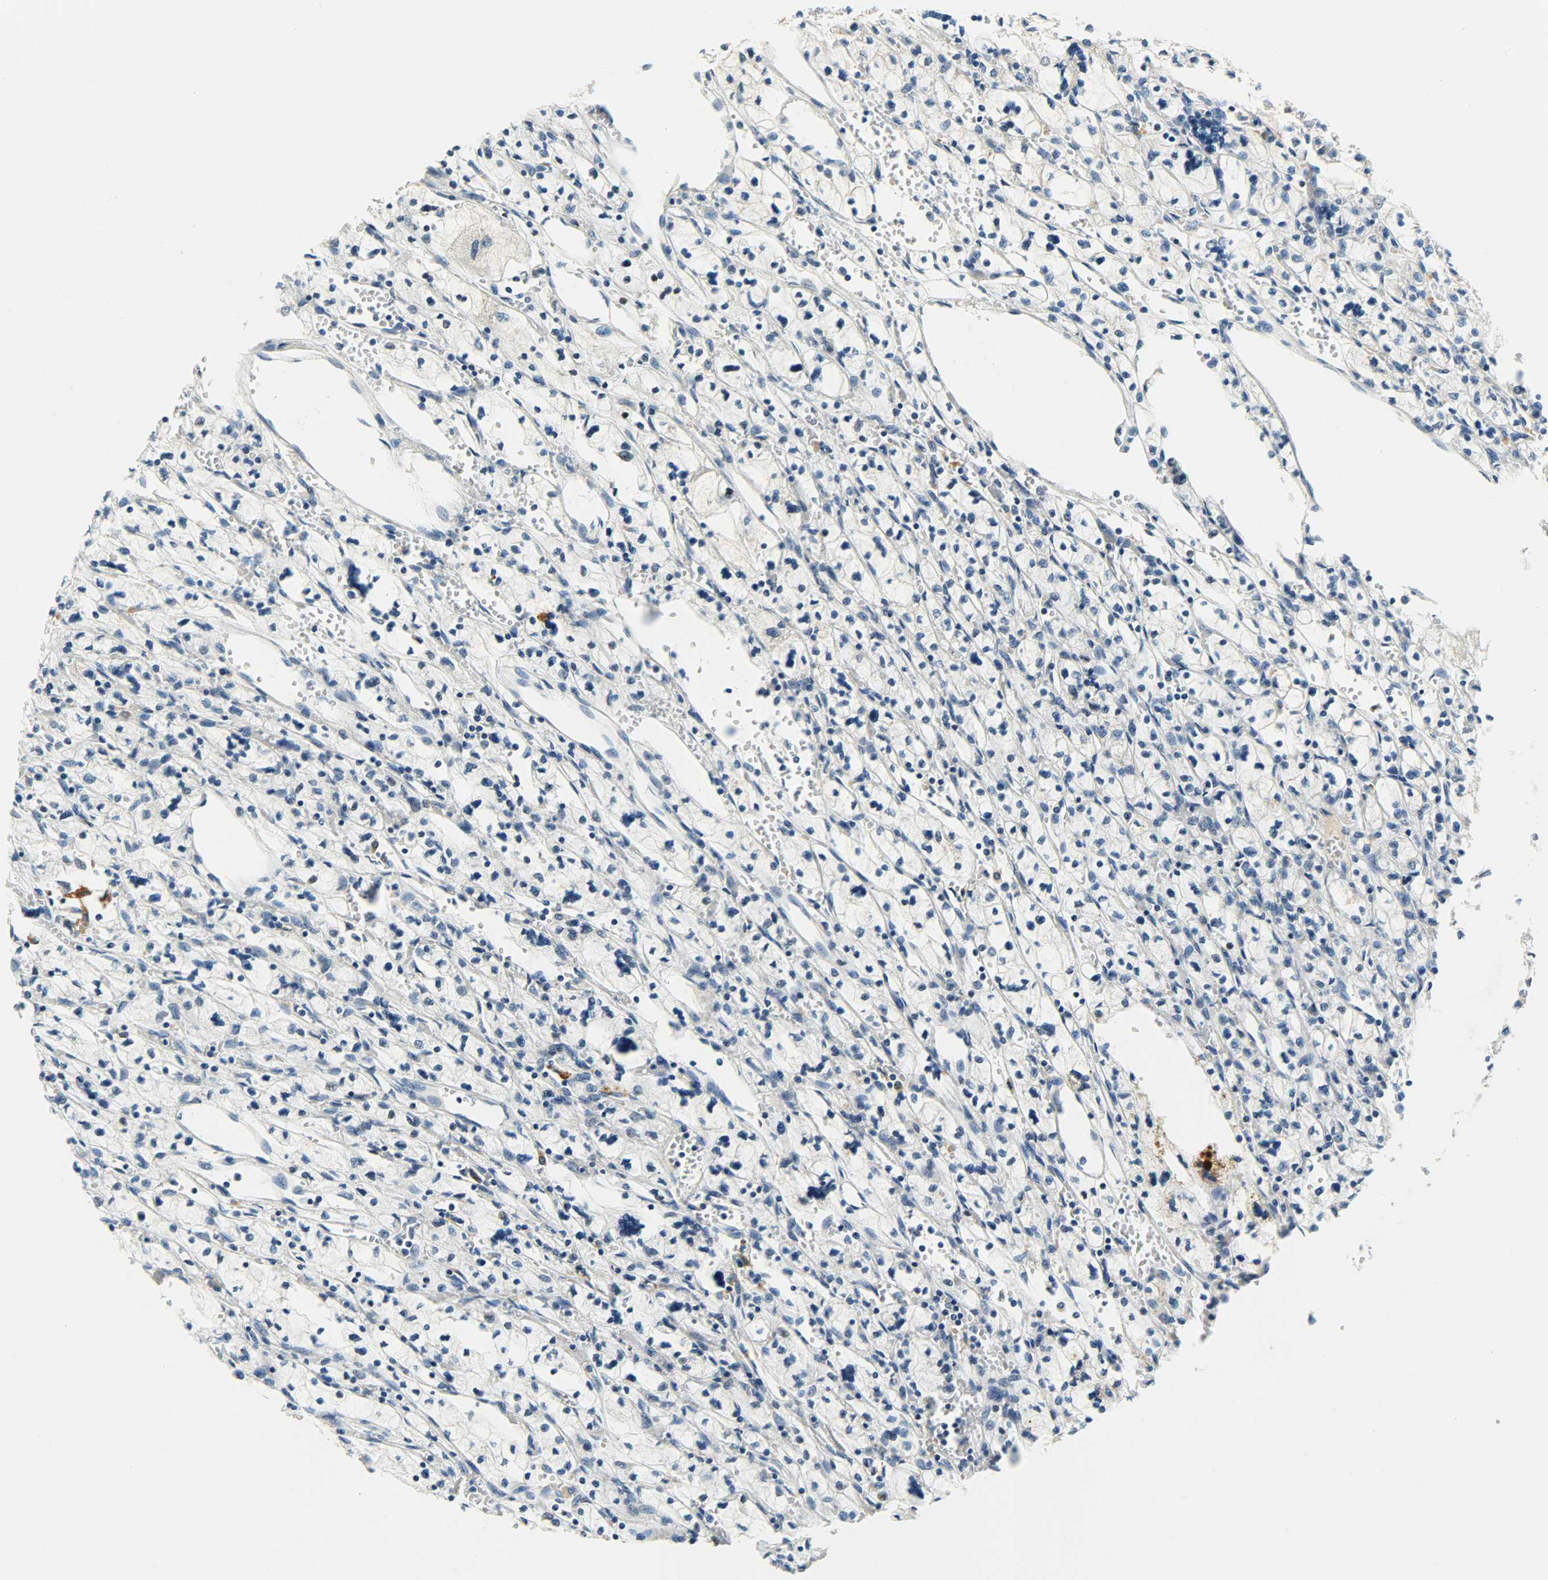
{"staining": {"intensity": "negative", "quantity": "none", "location": "none"}, "tissue": "renal cancer", "cell_type": "Tumor cells", "image_type": "cancer", "snomed": [{"axis": "morphology", "description": "Adenocarcinoma, NOS"}, {"axis": "topography", "description": "Kidney"}], "caption": "This is an IHC photomicrograph of human adenocarcinoma (renal). There is no staining in tumor cells.", "gene": "JUNB", "patient": {"sex": "female", "age": 83}}